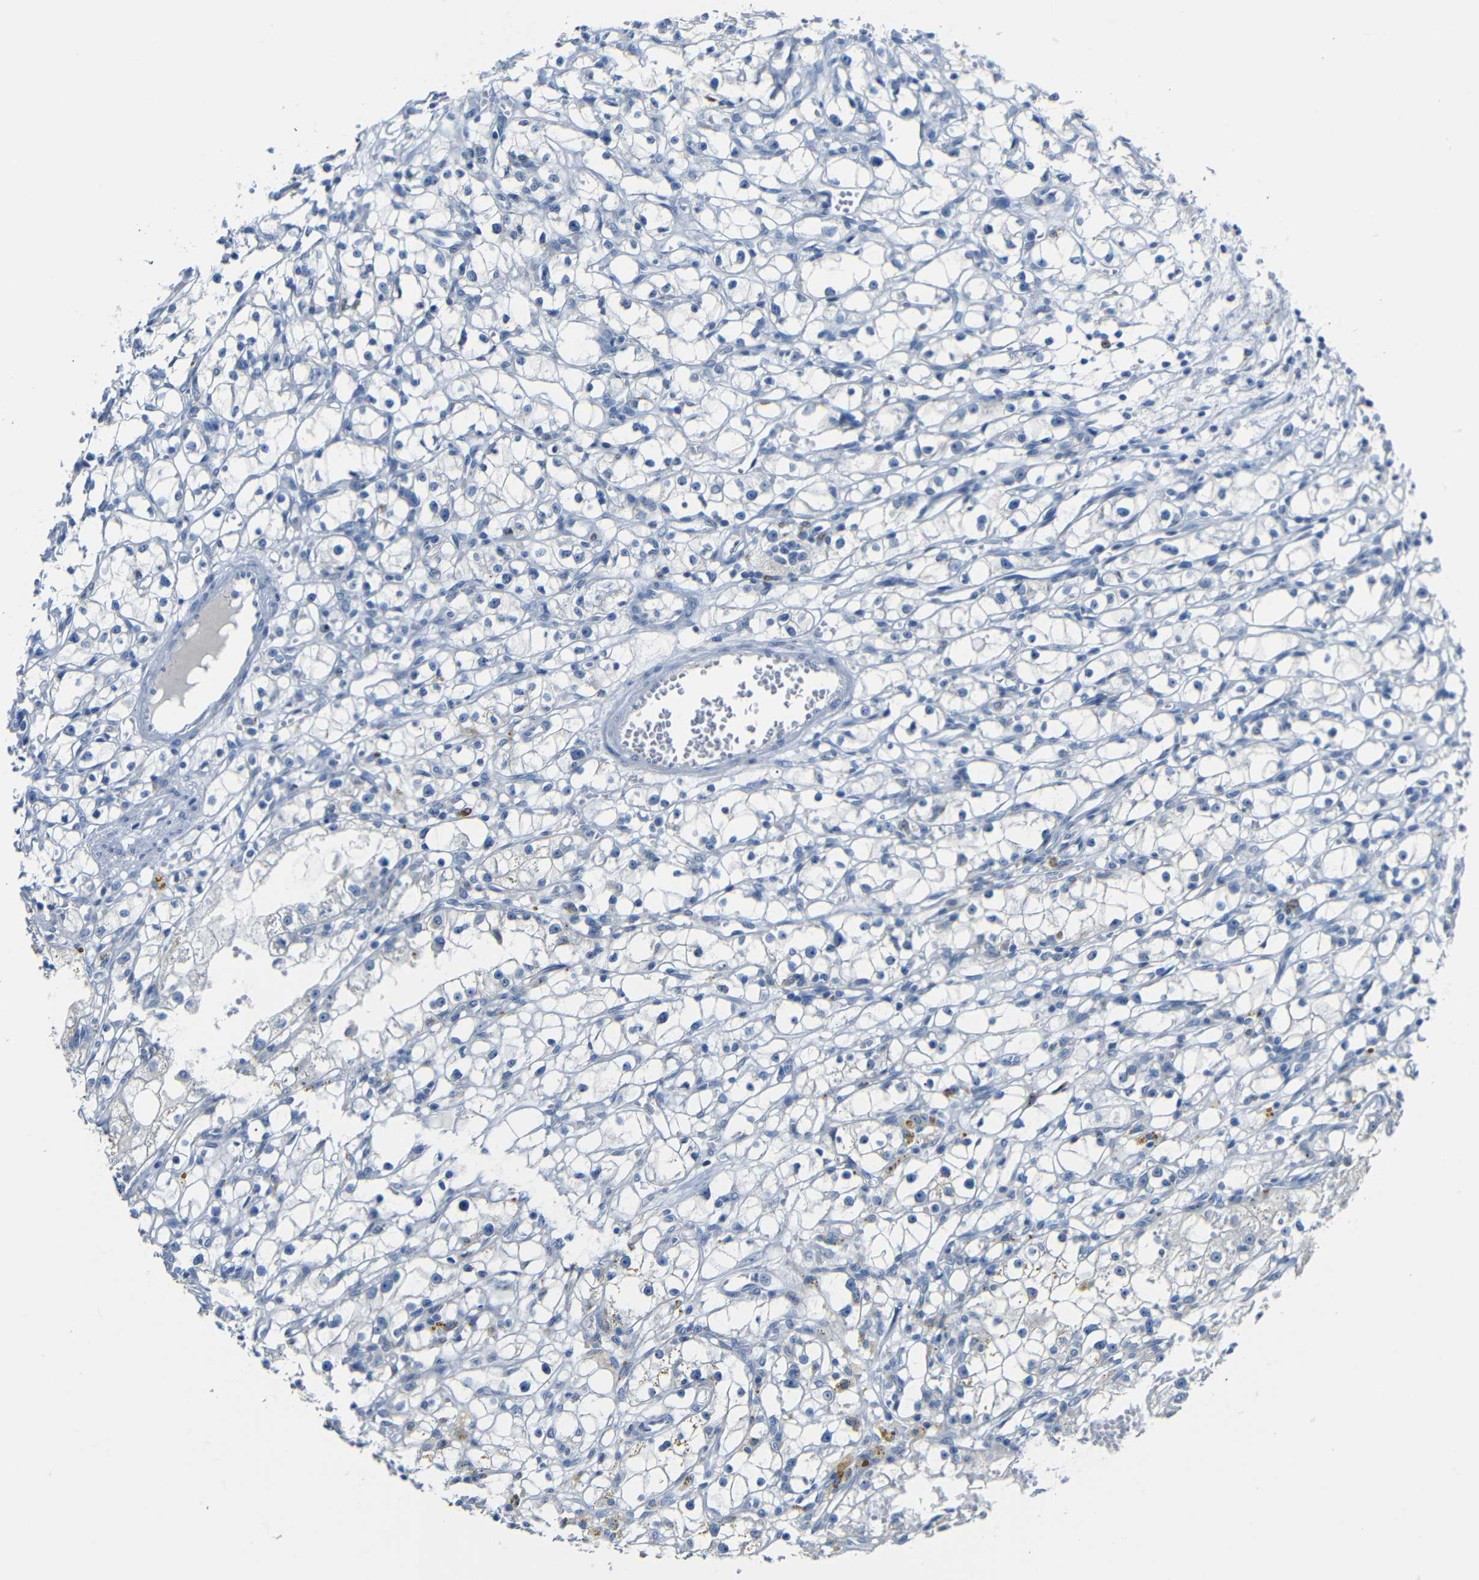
{"staining": {"intensity": "negative", "quantity": "none", "location": "none"}, "tissue": "renal cancer", "cell_type": "Tumor cells", "image_type": "cancer", "snomed": [{"axis": "morphology", "description": "Adenocarcinoma, NOS"}, {"axis": "topography", "description": "Kidney"}], "caption": "A photomicrograph of human adenocarcinoma (renal) is negative for staining in tumor cells. (Immunohistochemistry, brightfield microscopy, high magnification).", "gene": "C15orf48", "patient": {"sex": "male", "age": 56}}